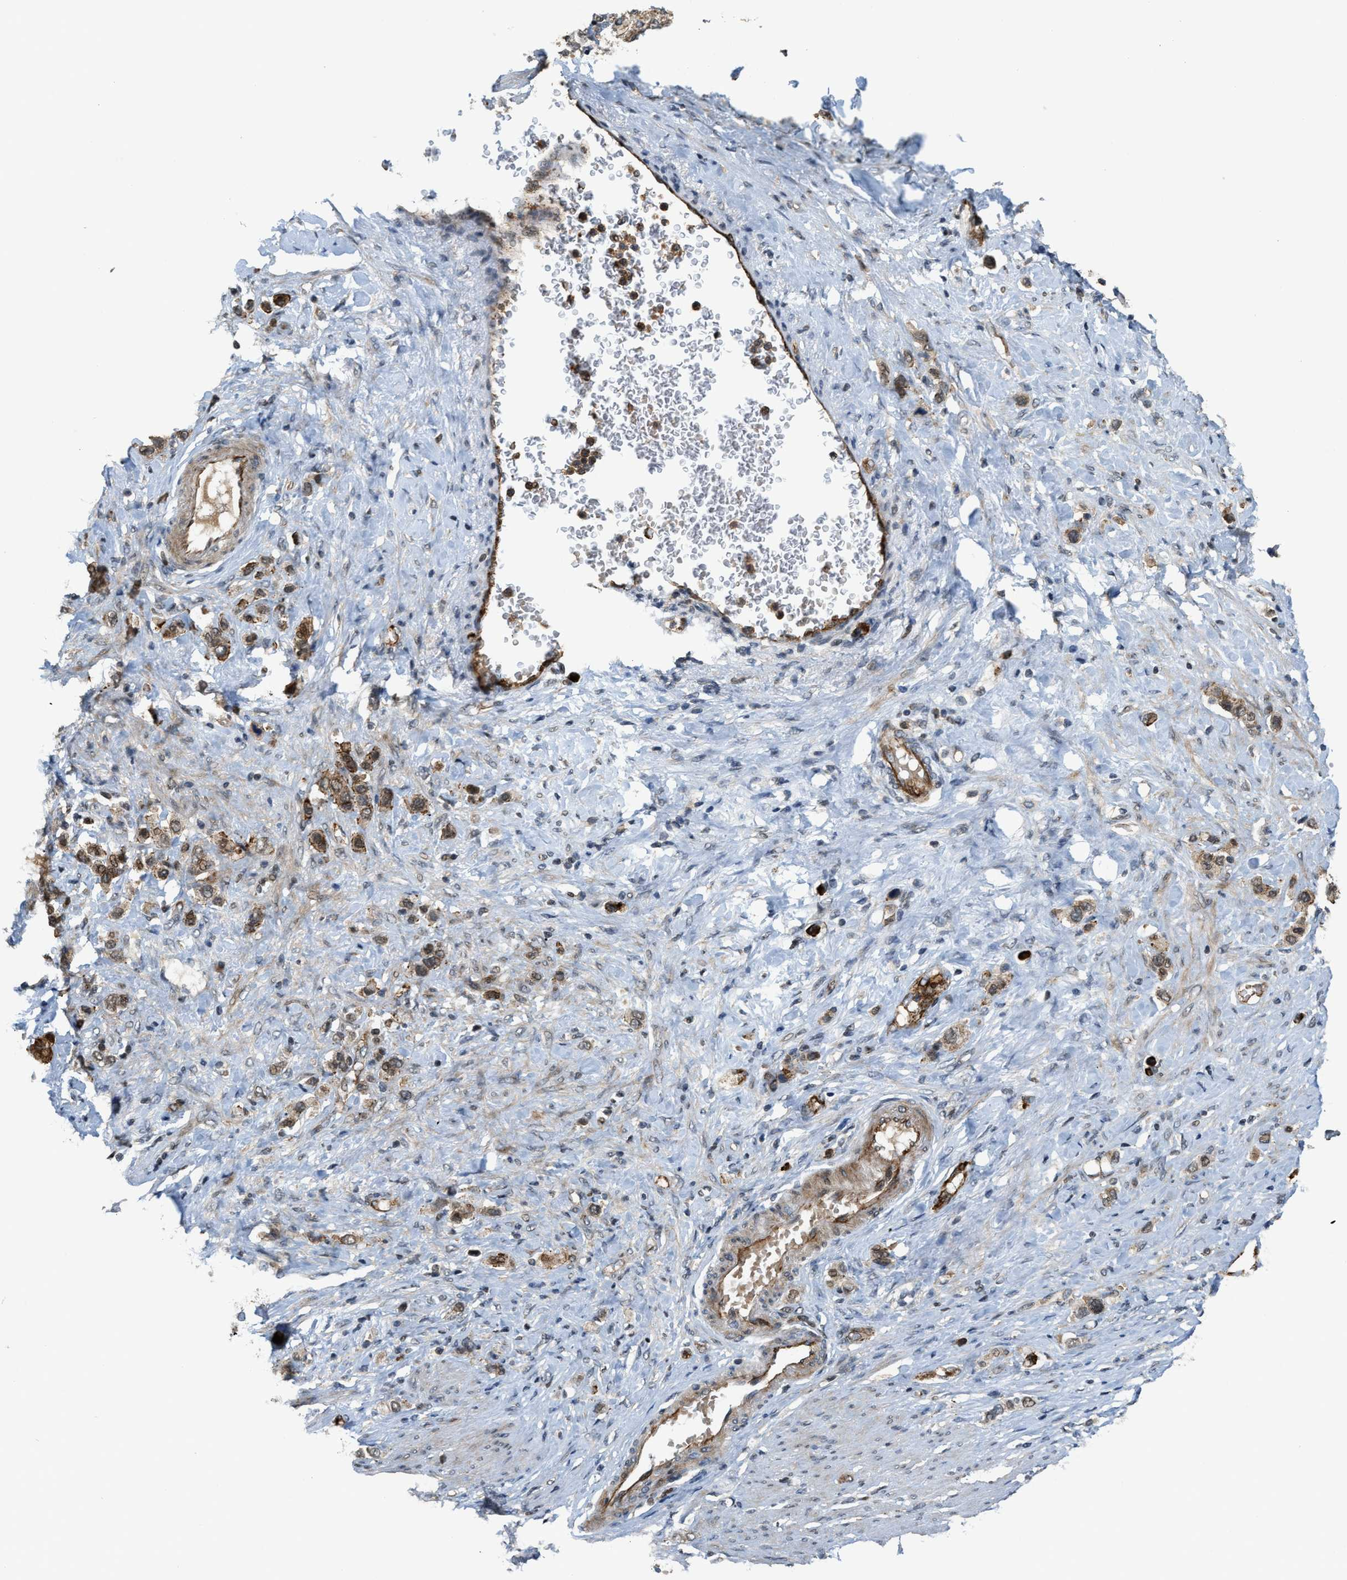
{"staining": {"intensity": "moderate", "quantity": ">75%", "location": "cytoplasmic/membranous"}, "tissue": "stomach cancer", "cell_type": "Tumor cells", "image_type": "cancer", "snomed": [{"axis": "morphology", "description": "Adenocarcinoma, NOS"}, {"axis": "topography", "description": "Stomach"}], "caption": "Stomach cancer tissue displays moderate cytoplasmic/membranous positivity in approximately >75% of tumor cells Nuclei are stained in blue.", "gene": "DPF2", "patient": {"sex": "female", "age": 65}}